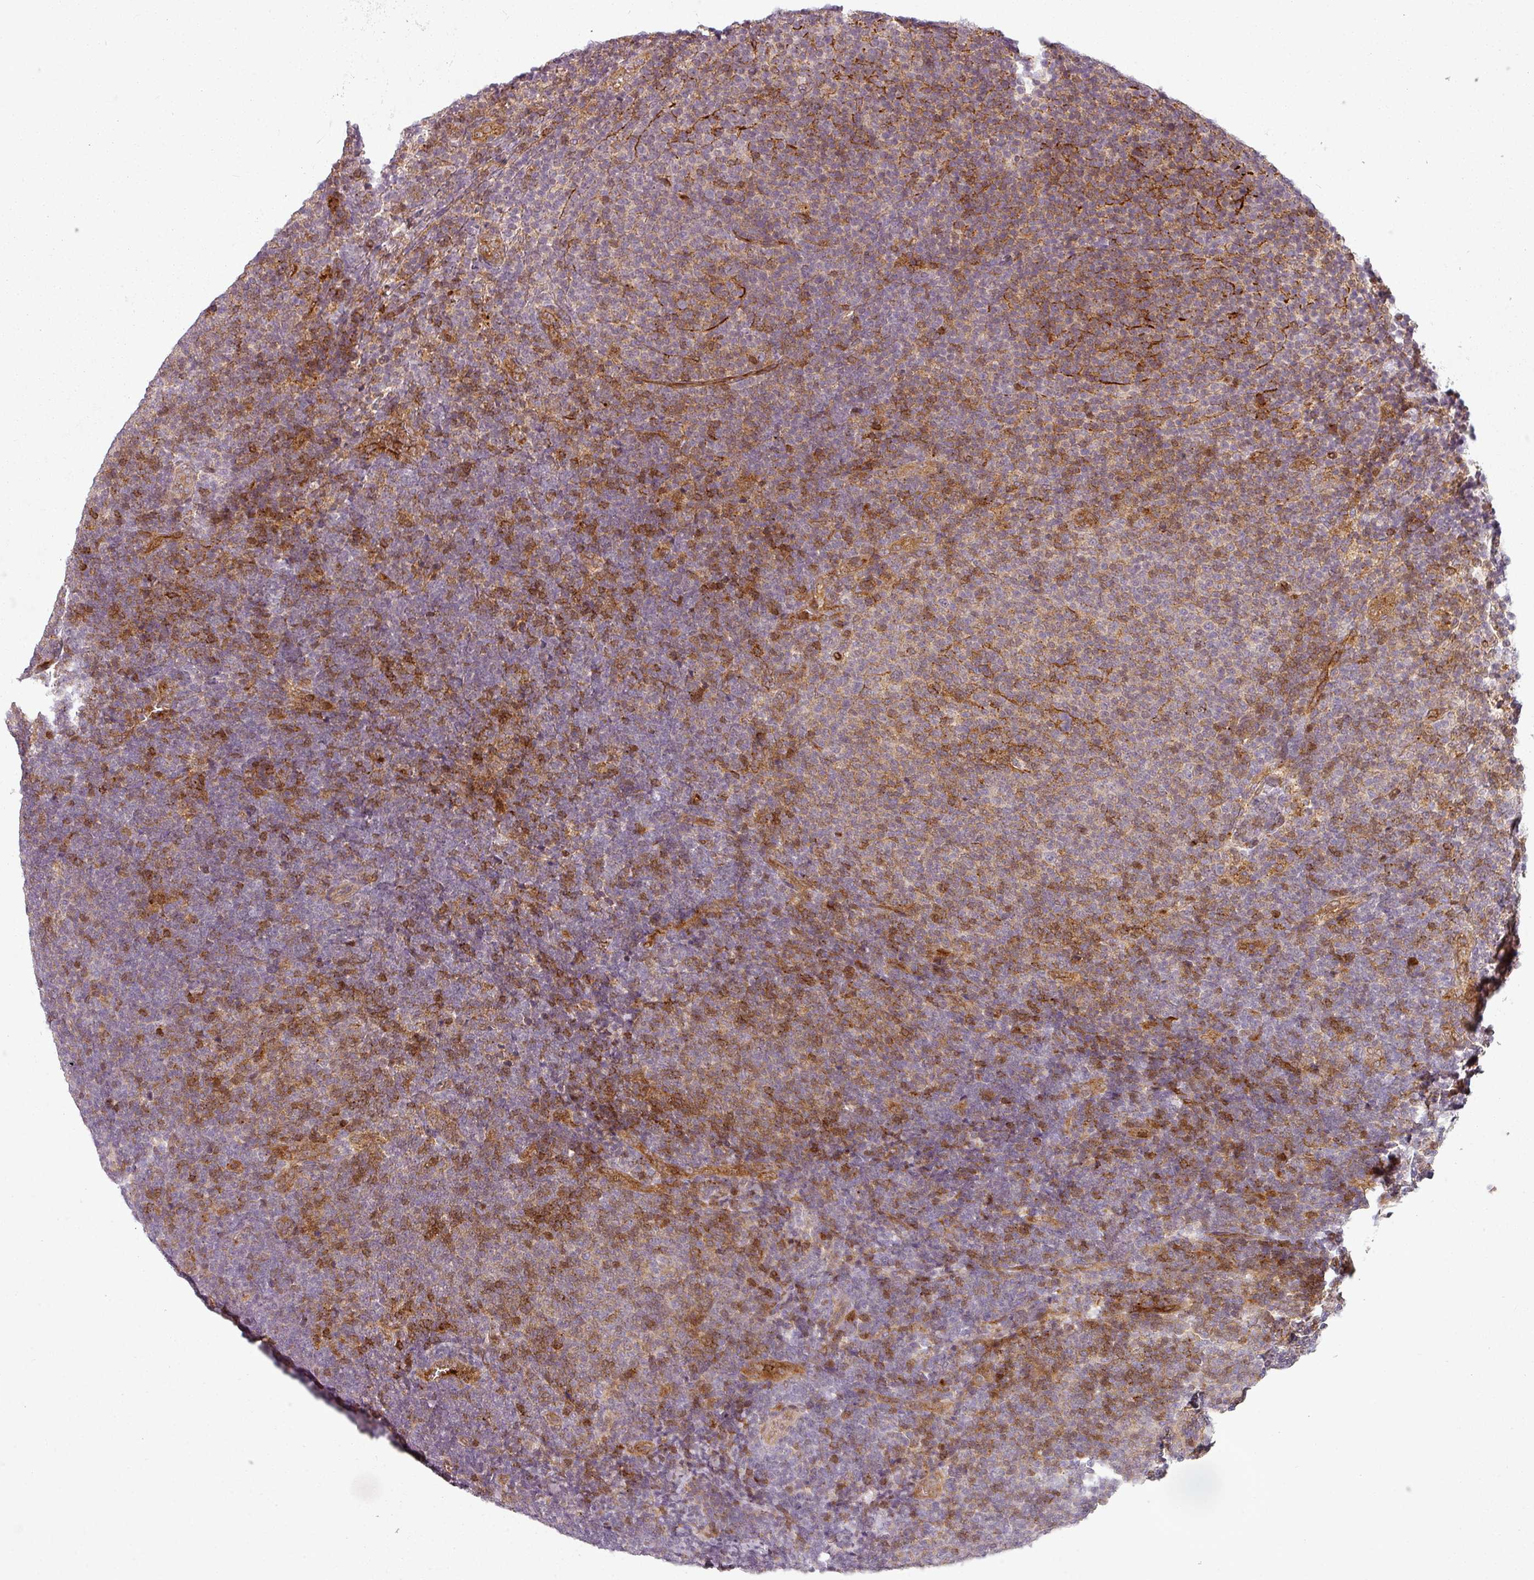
{"staining": {"intensity": "moderate", "quantity": "25%-75%", "location": "cytoplasmic/membranous"}, "tissue": "lymphoma", "cell_type": "Tumor cells", "image_type": "cancer", "snomed": [{"axis": "morphology", "description": "Malignant lymphoma, non-Hodgkin's type, Low grade"}, {"axis": "topography", "description": "Lymph node"}], "caption": "Lymphoma stained with a brown dye demonstrates moderate cytoplasmic/membranous positive expression in approximately 25%-75% of tumor cells.", "gene": "CLIC1", "patient": {"sex": "male", "age": 66}}